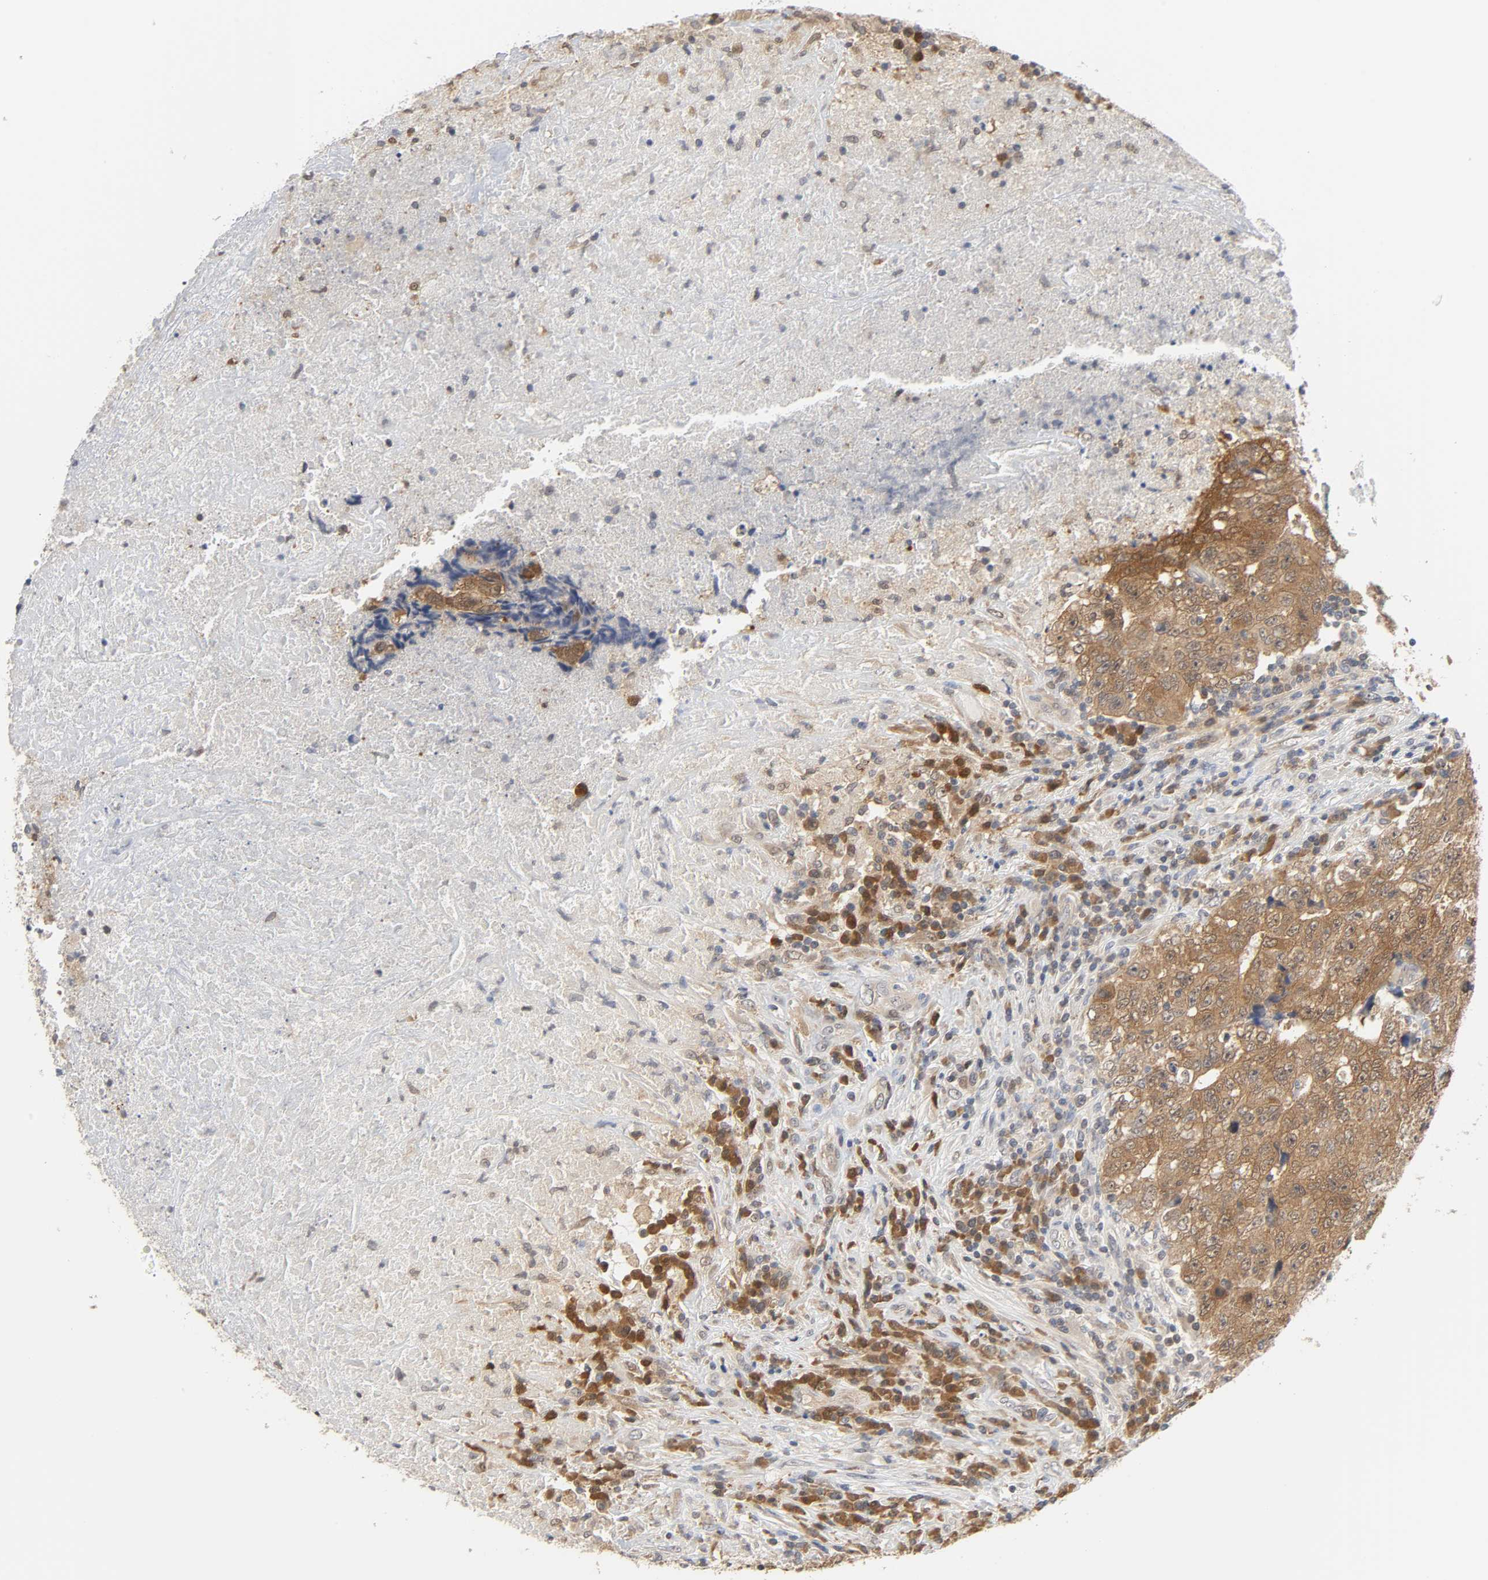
{"staining": {"intensity": "moderate", "quantity": ">75%", "location": "cytoplasmic/membranous"}, "tissue": "testis cancer", "cell_type": "Tumor cells", "image_type": "cancer", "snomed": [{"axis": "morphology", "description": "Necrosis, NOS"}, {"axis": "morphology", "description": "Carcinoma, Embryonal, NOS"}, {"axis": "topography", "description": "Testis"}], "caption": "Testis cancer (embryonal carcinoma) stained for a protein demonstrates moderate cytoplasmic/membranous positivity in tumor cells.", "gene": "MIF", "patient": {"sex": "male", "age": 19}}